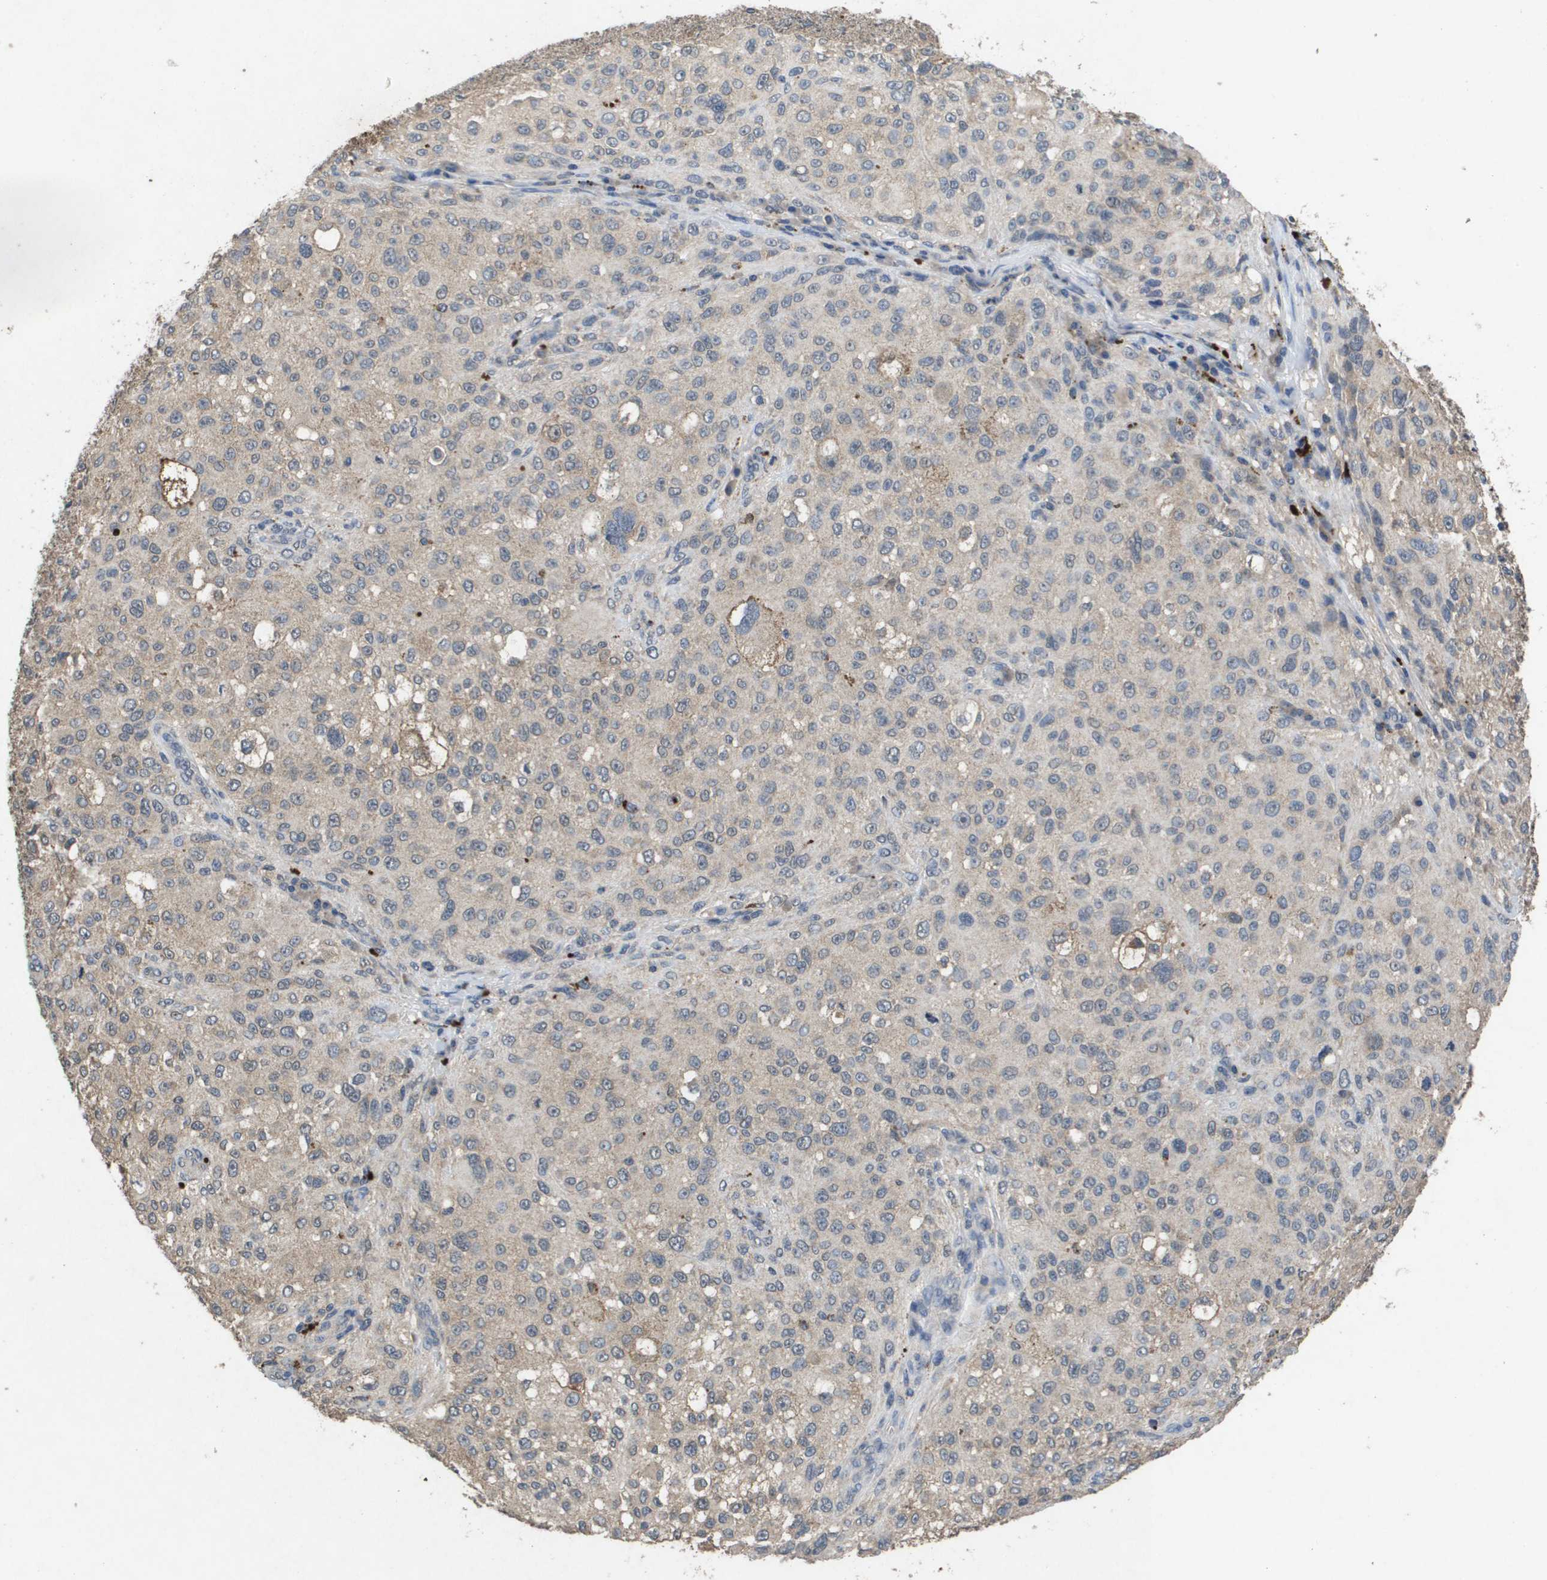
{"staining": {"intensity": "weak", "quantity": "25%-75%", "location": "cytoplasmic/membranous"}, "tissue": "melanoma", "cell_type": "Tumor cells", "image_type": "cancer", "snomed": [{"axis": "morphology", "description": "Necrosis, NOS"}, {"axis": "morphology", "description": "Malignant melanoma, NOS"}, {"axis": "topography", "description": "Skin"}], "caption": "Immunohistochemical staining of malignant melanoma demonstrates weak cytoplasmic/membranous protein expression in approximately 25%-75% of tumor cells.", "gene": "PROC", "patient": {"sex": "female", "age": 87}}